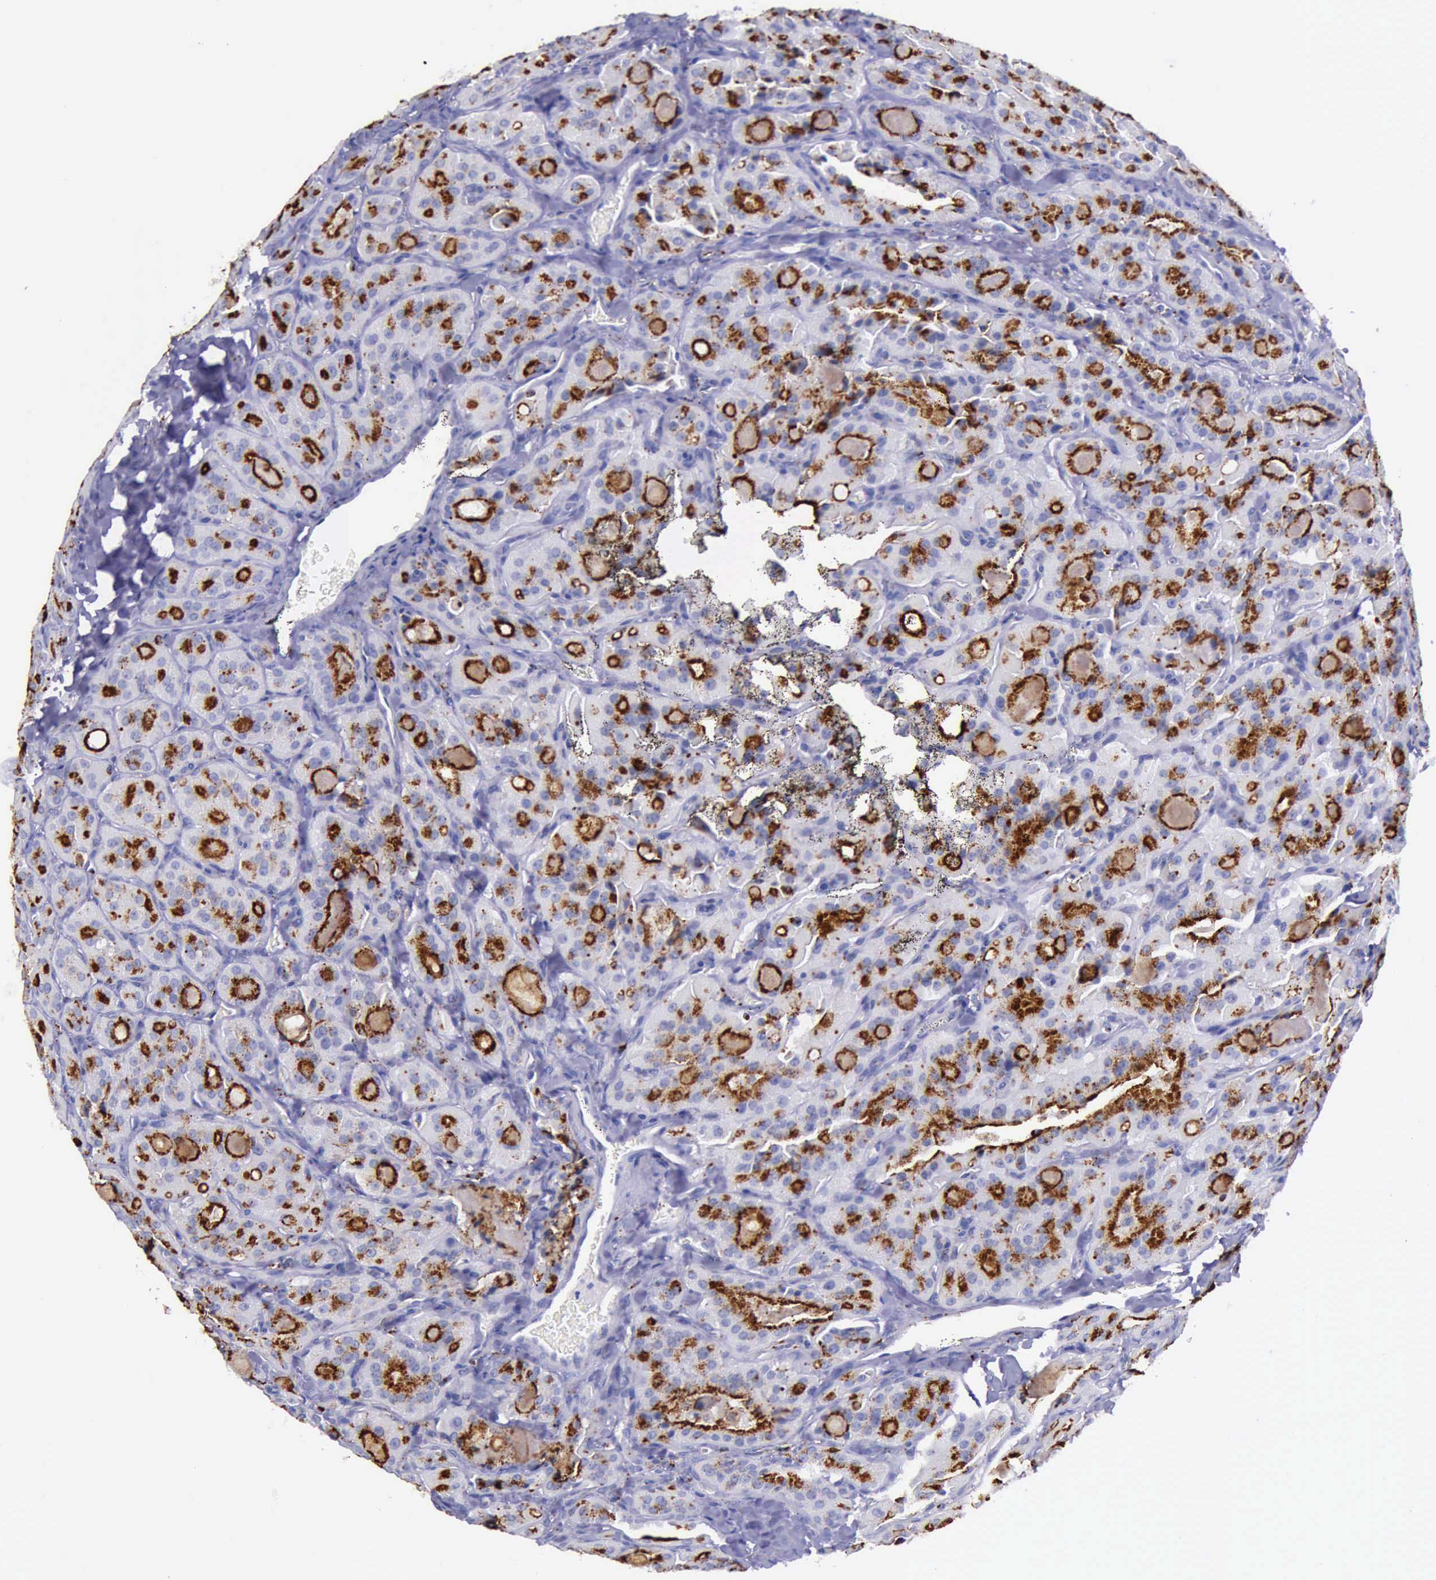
{"staining": {"intensity": "moderate", "quantity": "25%-75%", "location": "cytoplasmic/membranous"}, "tissue": "thyroid cancer", "cell_type": "Tumor cells", "image_type": "cancer", "snomed": [{"axis": "morphology", "description": "Carcinoma, NOS"}, {"axis": "topography", "description": "Thyroid gland"}], "caption": "An immunohistochemistry image of tumor tissue is shown. Protein staining in brown shows moderate cytoplasmic/membranous positivity in thyroid cancer (carcinoma) within tumor cells.", "gene": "GLA", "patient": {"sex": "male", "age": 76}}